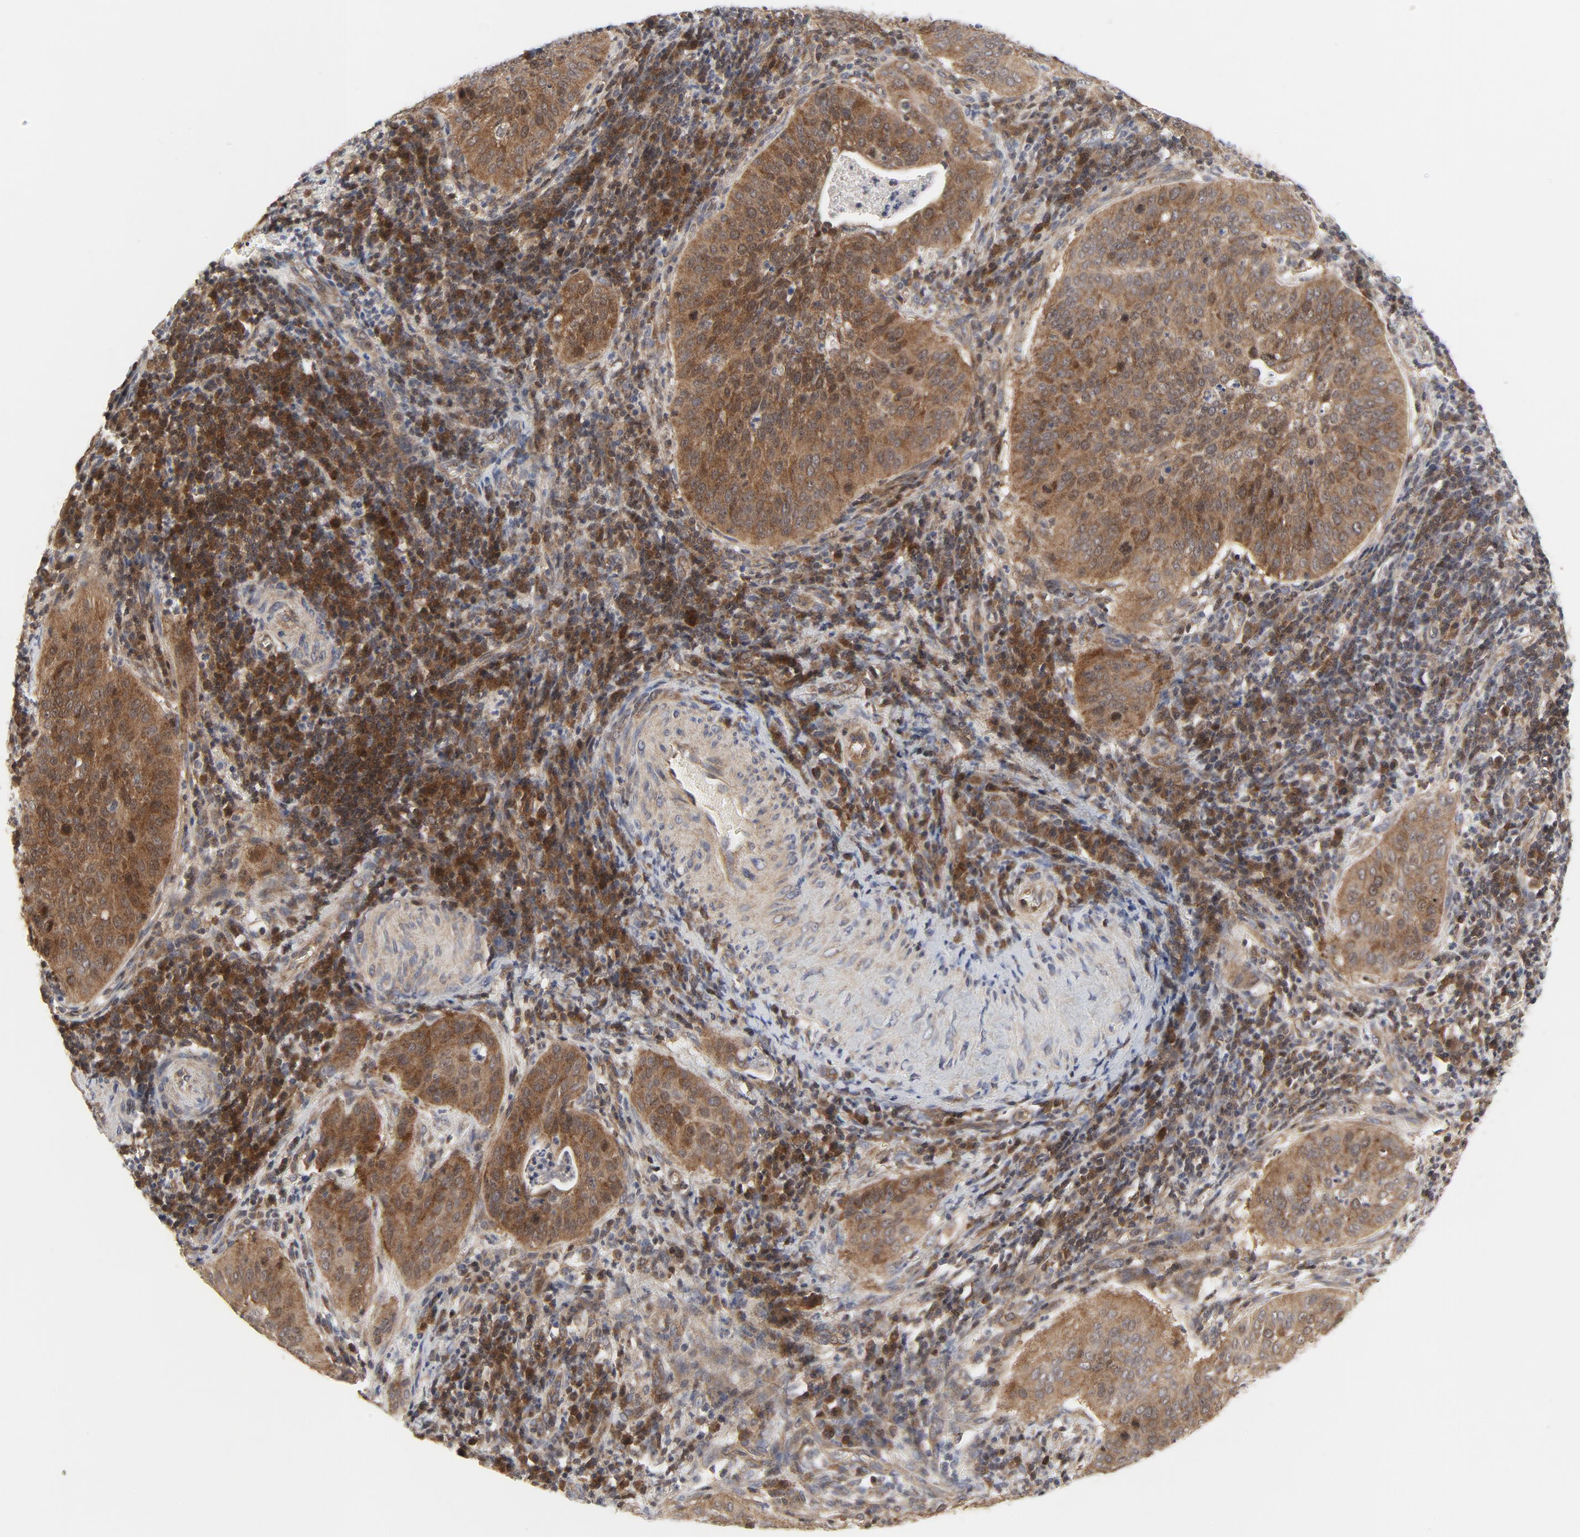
{"staining": {"intensity": "moderate", "quantity": ">75%", "location": "cytoplasmic/membranous,nuclear"}, "tissue": "cervical cancer", "cell_type": "Tumor cells", "image_type": "cancer", "snomed": [{"axis": "morphology", "description": "Squamous cell carcinoma, NOS"}, {"axis": "topography", "description": "Cervix"}], "caption": "Immunohistochemistry of cervical cancer (squamous cell carcinoma) demonstrates medium levels of moderate cytoplasmic/membranous and nuclear positivity in about >75% of tumor cells.", "gene": "MAP2K7", "patient": {"sex": "female", "age": 39}}